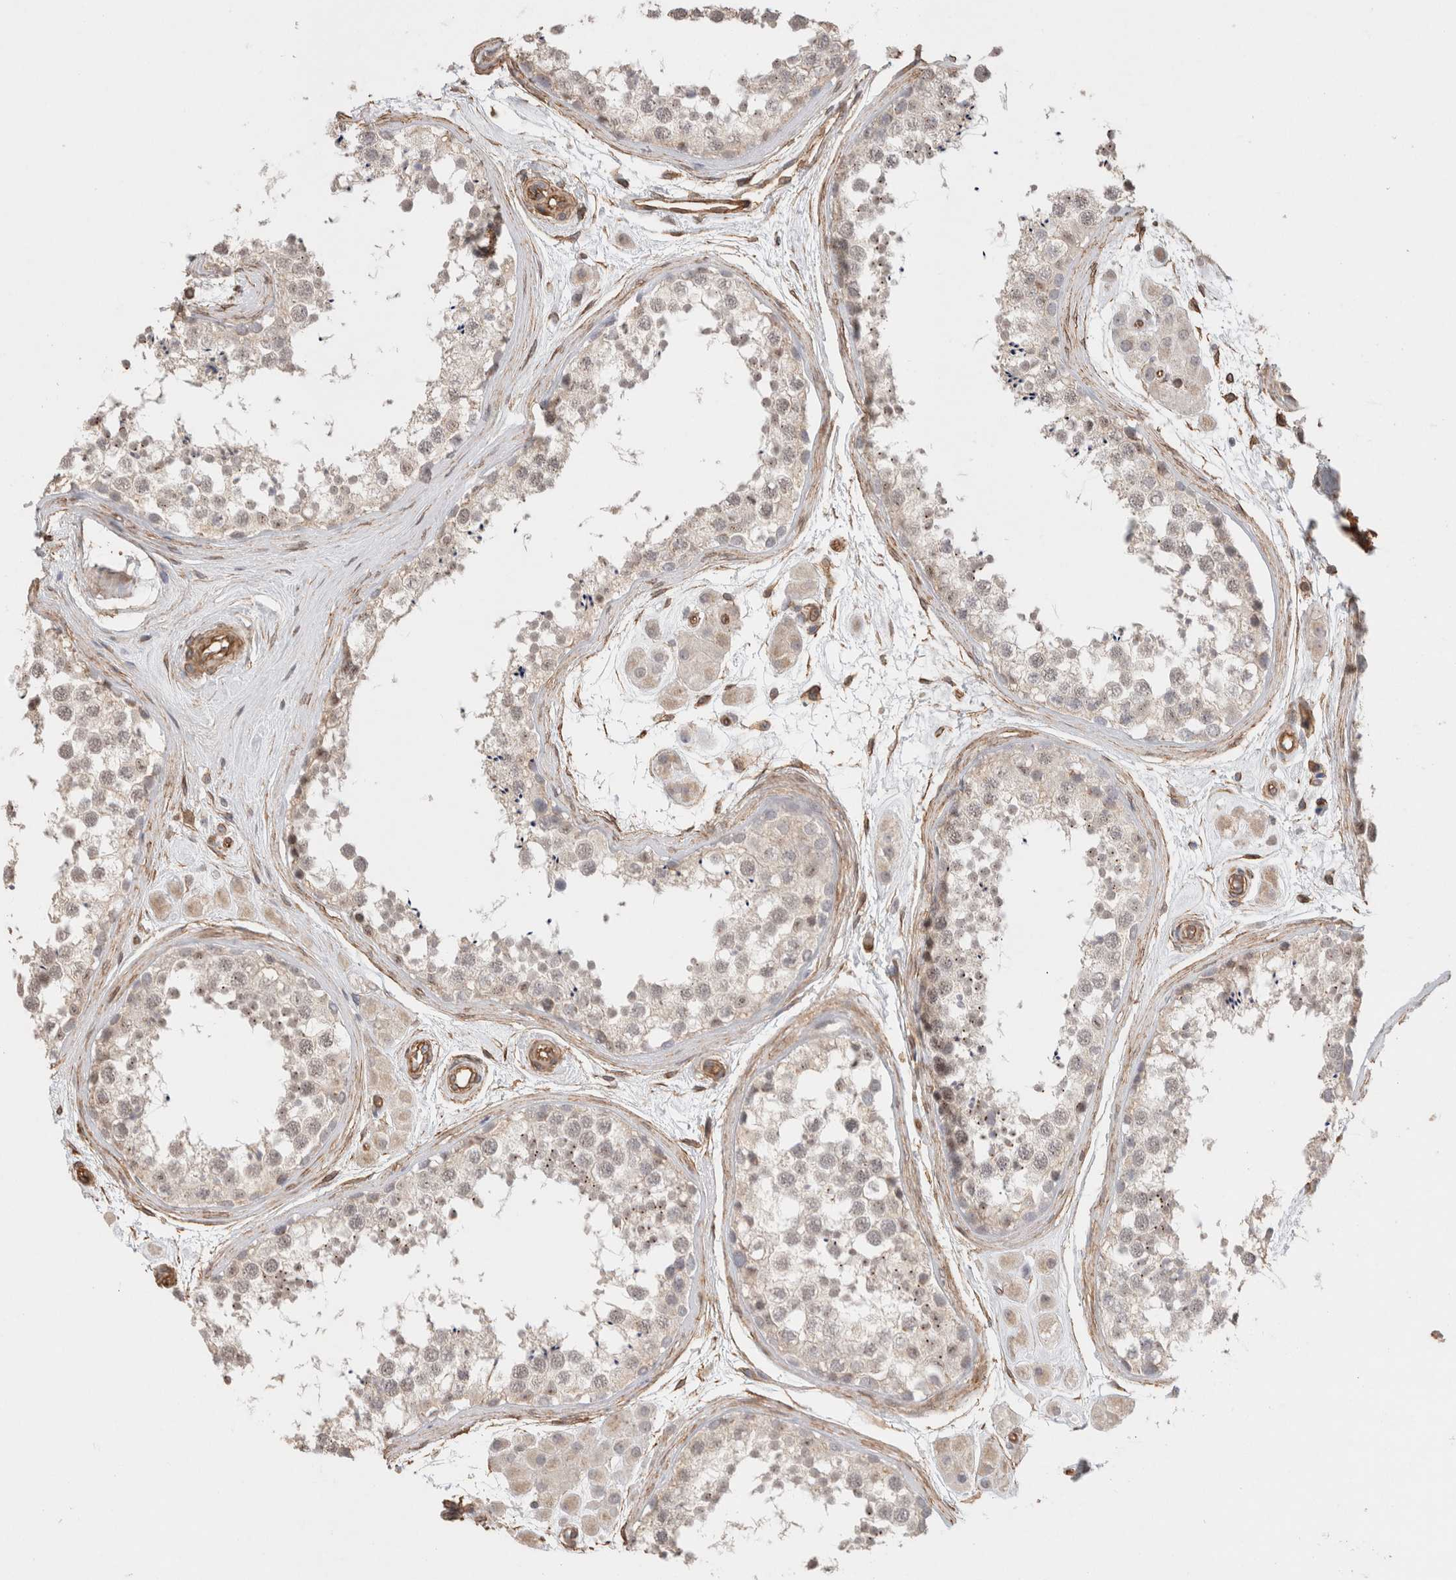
{"staining": {"intensity": "weak", "quantity": "25%-75%", "location": "nuclear"}, "tissue": "testis", "cell_type": "Cells in seminiferous ducts", "image_type": "normal", "snomed": [{"axis": "morphology", "description": "Normal tissue, NOS"}, {"axis": "topography", "description": "Testis"}], "caption": "The histopathology image exhibits immunohistochemical staining of unremarkable testis. There is weak nuclear expression is seen in approximately 25%-75% of cells in seminiferous ducts.", "gene": "CAAP1", "patient": {"sex": "male", "age": 56}}